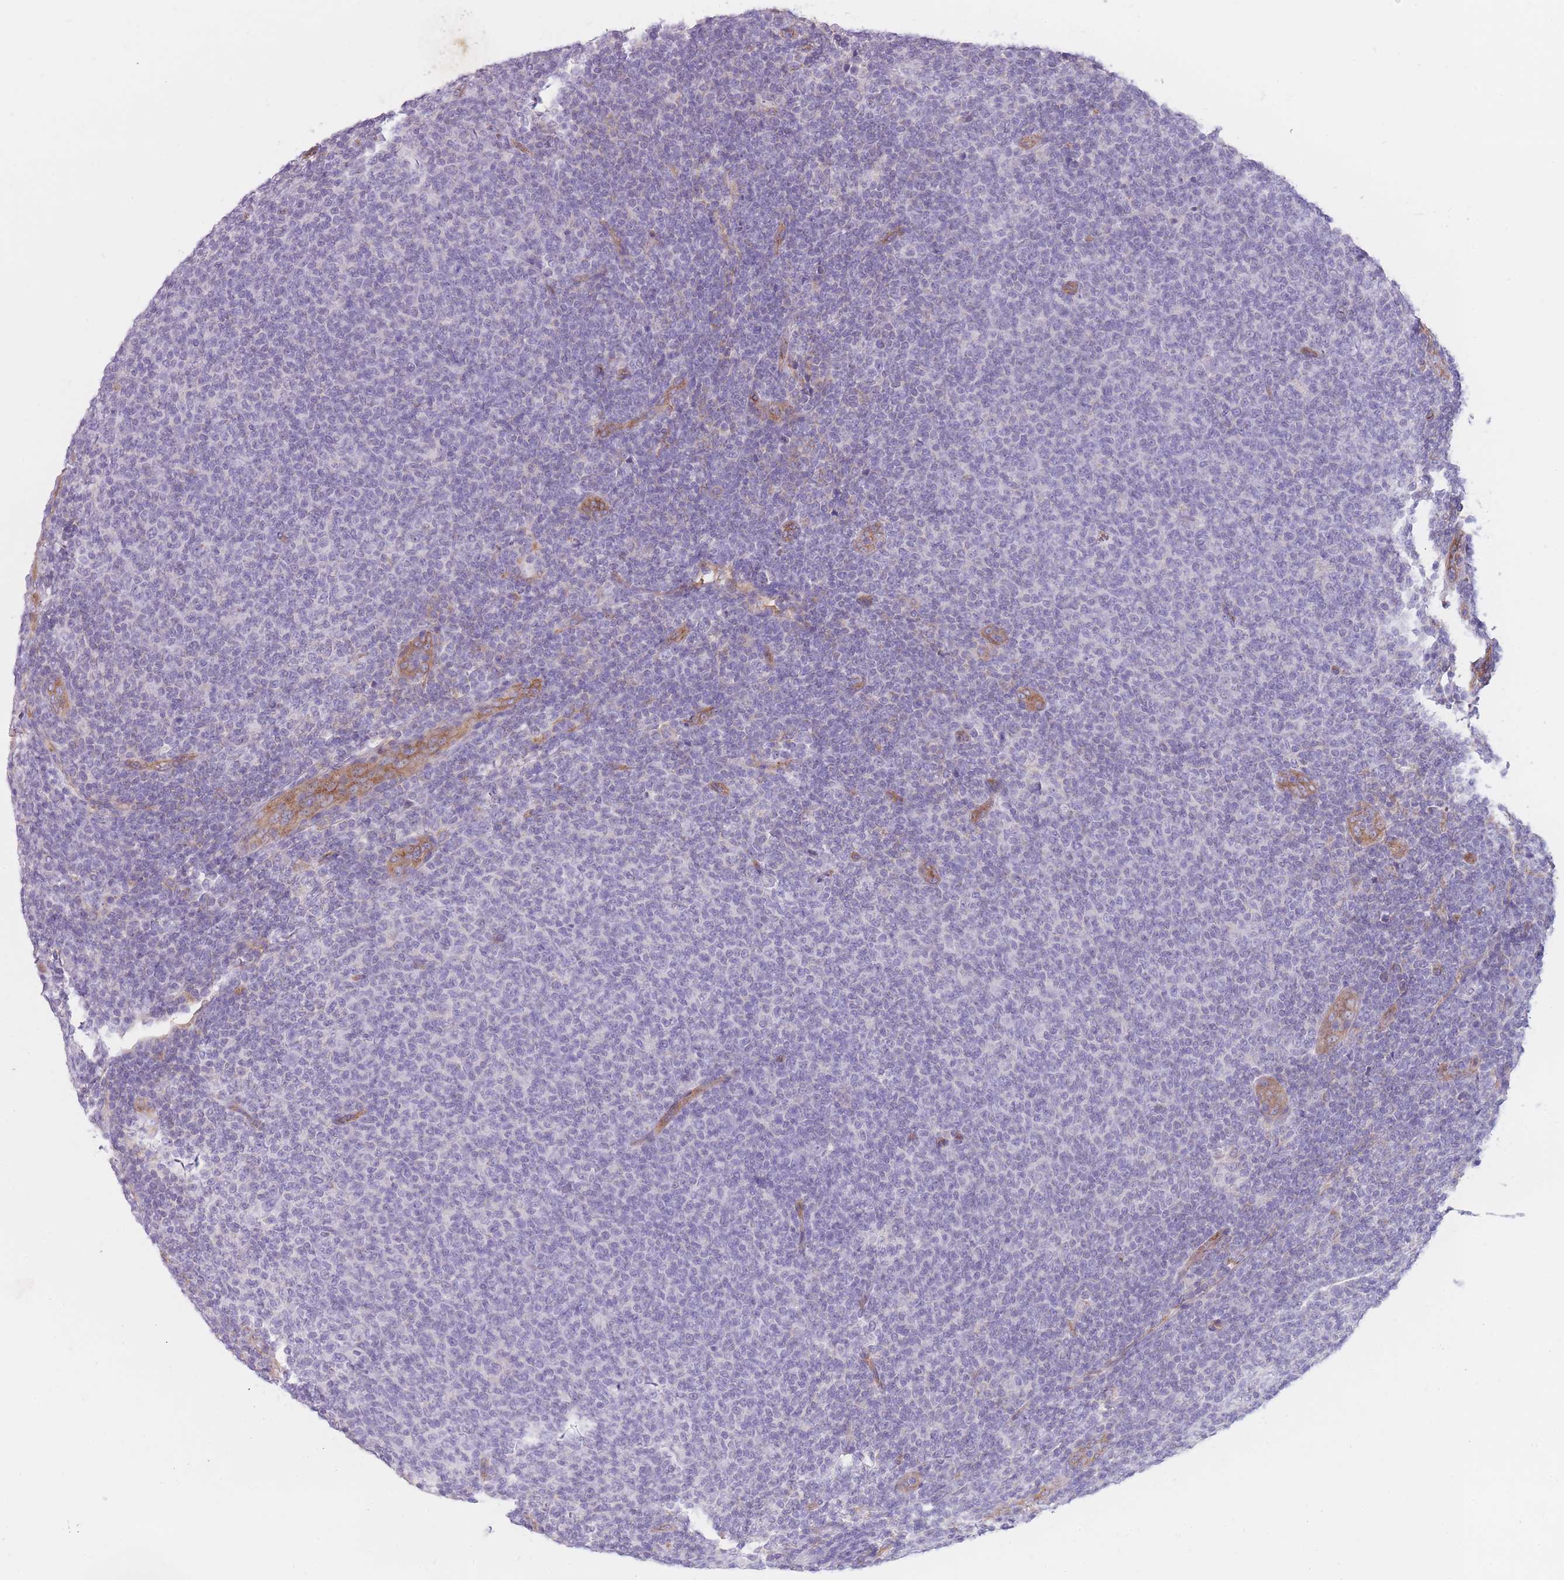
{"staining": {"intensity": "negative", "quantity": "none", "location": "none"}, "tissue": "lymphoma", "cell_type": "Tumor cells", "image_type": "cancer", "snomed": [{"axis": "morphology", "description": "Malignant lymphoma, non-Hodgkin's type, Low grade"}, {"axis": "topography", "description": "Lymph node"}], "caption": "The micrograph displays no staining of tumor cells in low-grade malignant lymphoma, non-Hodgkin's type.", "gene": "SERPINB3", "patient": {"sex": "male", "age": 66}}